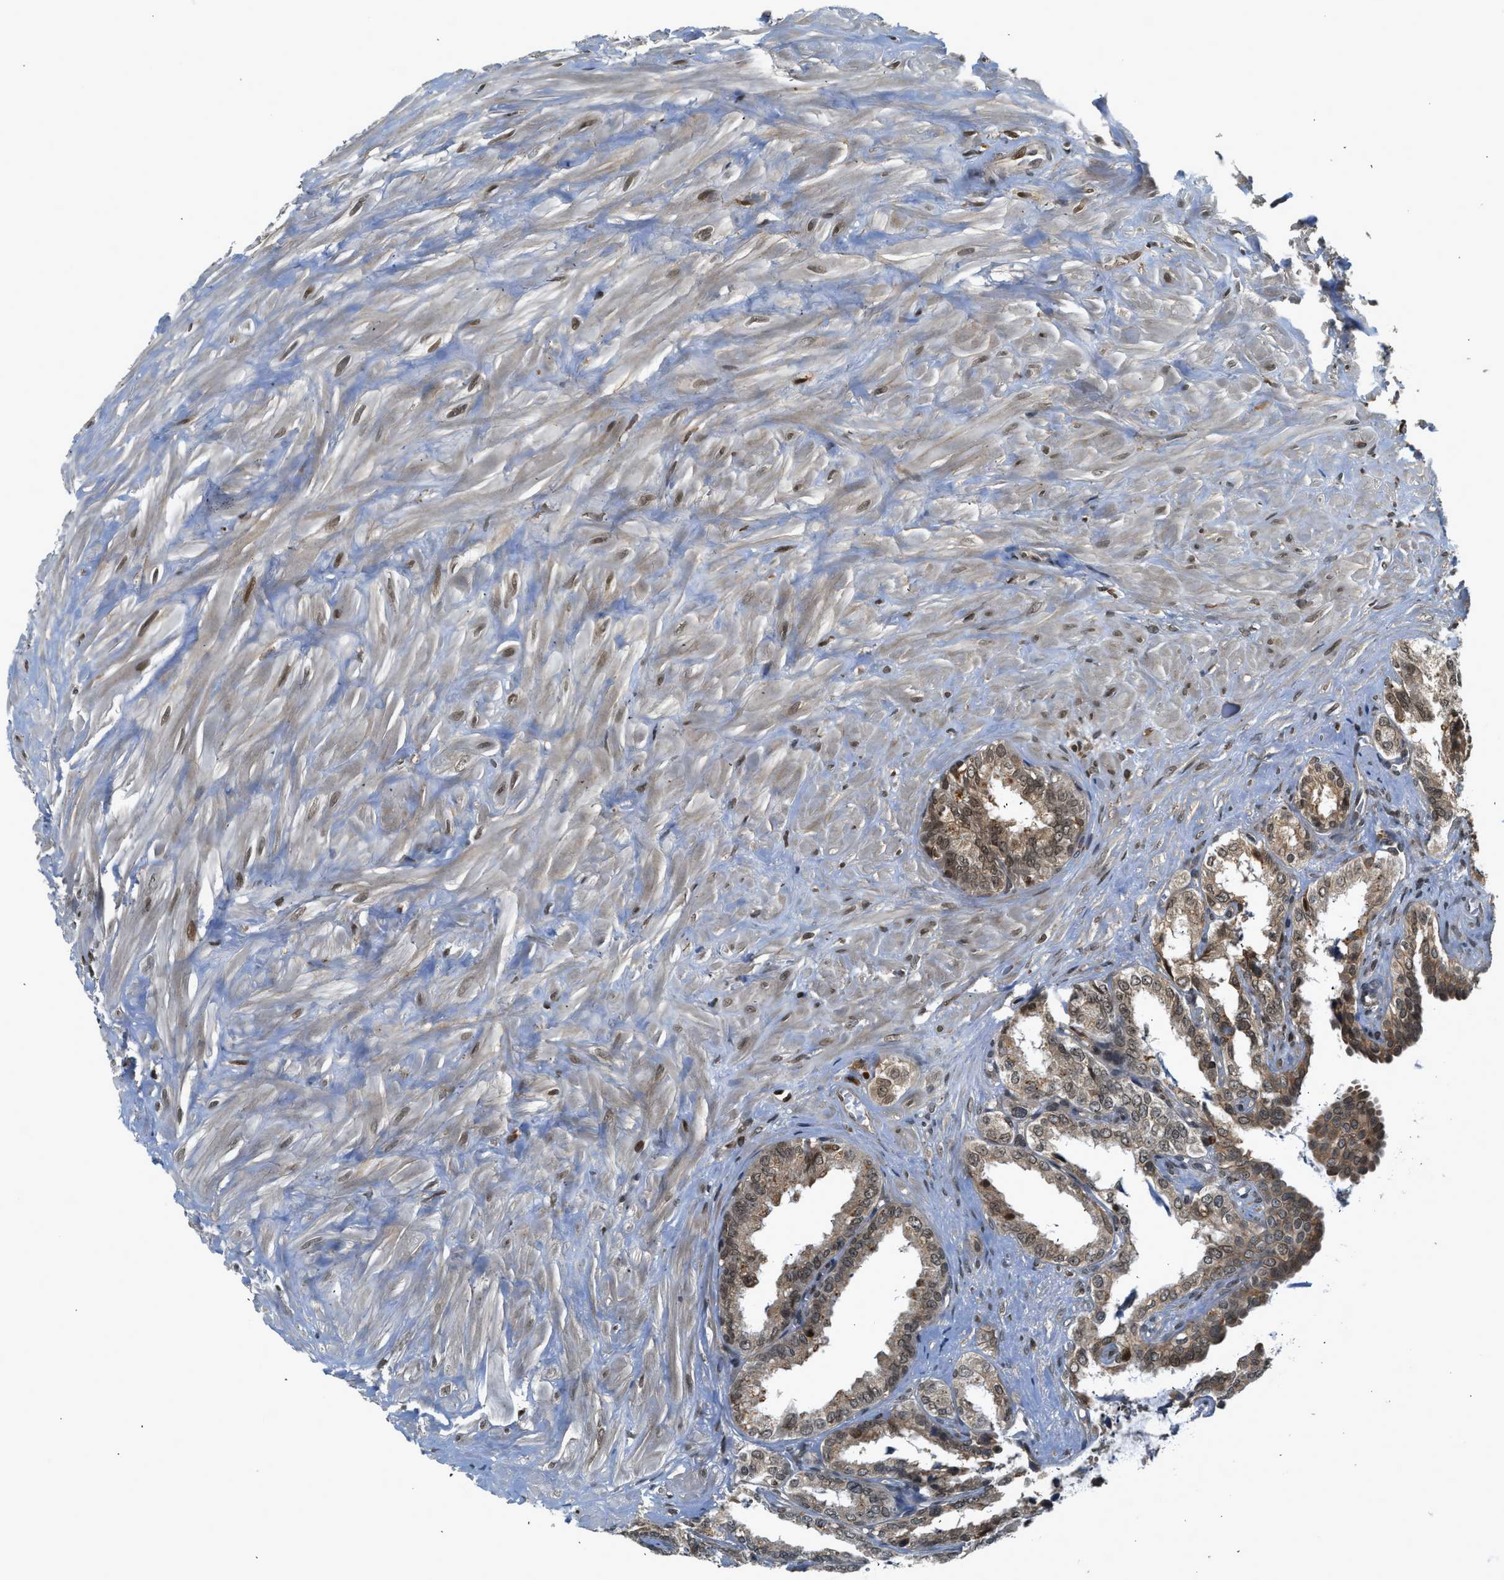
{"staining": {"intensity": "weak", "quantity": "25%-75%", "location": "cytoplasmic/membranous,nuclear"}, "tissue": "seminal vesicle", "cell_type": "Glandular cells", "image_type": "normal", "snomed": [{"axis": "morphology", "description": "Normal tissue, NOS"}, {"axis": "topography", "description": "Seminal veicle"}], "caption": "Brown immunohistochemical staining in normal seminal vesicle exhibits weak cytoplasmic/membranous,nuclear expression in about 25%-75% of glandular cells. (DAB IHC, brown staining for protein, blue staining for nuclei).", "gene": "RETREG3", "patient": {"sex": "male", "age": 64}}